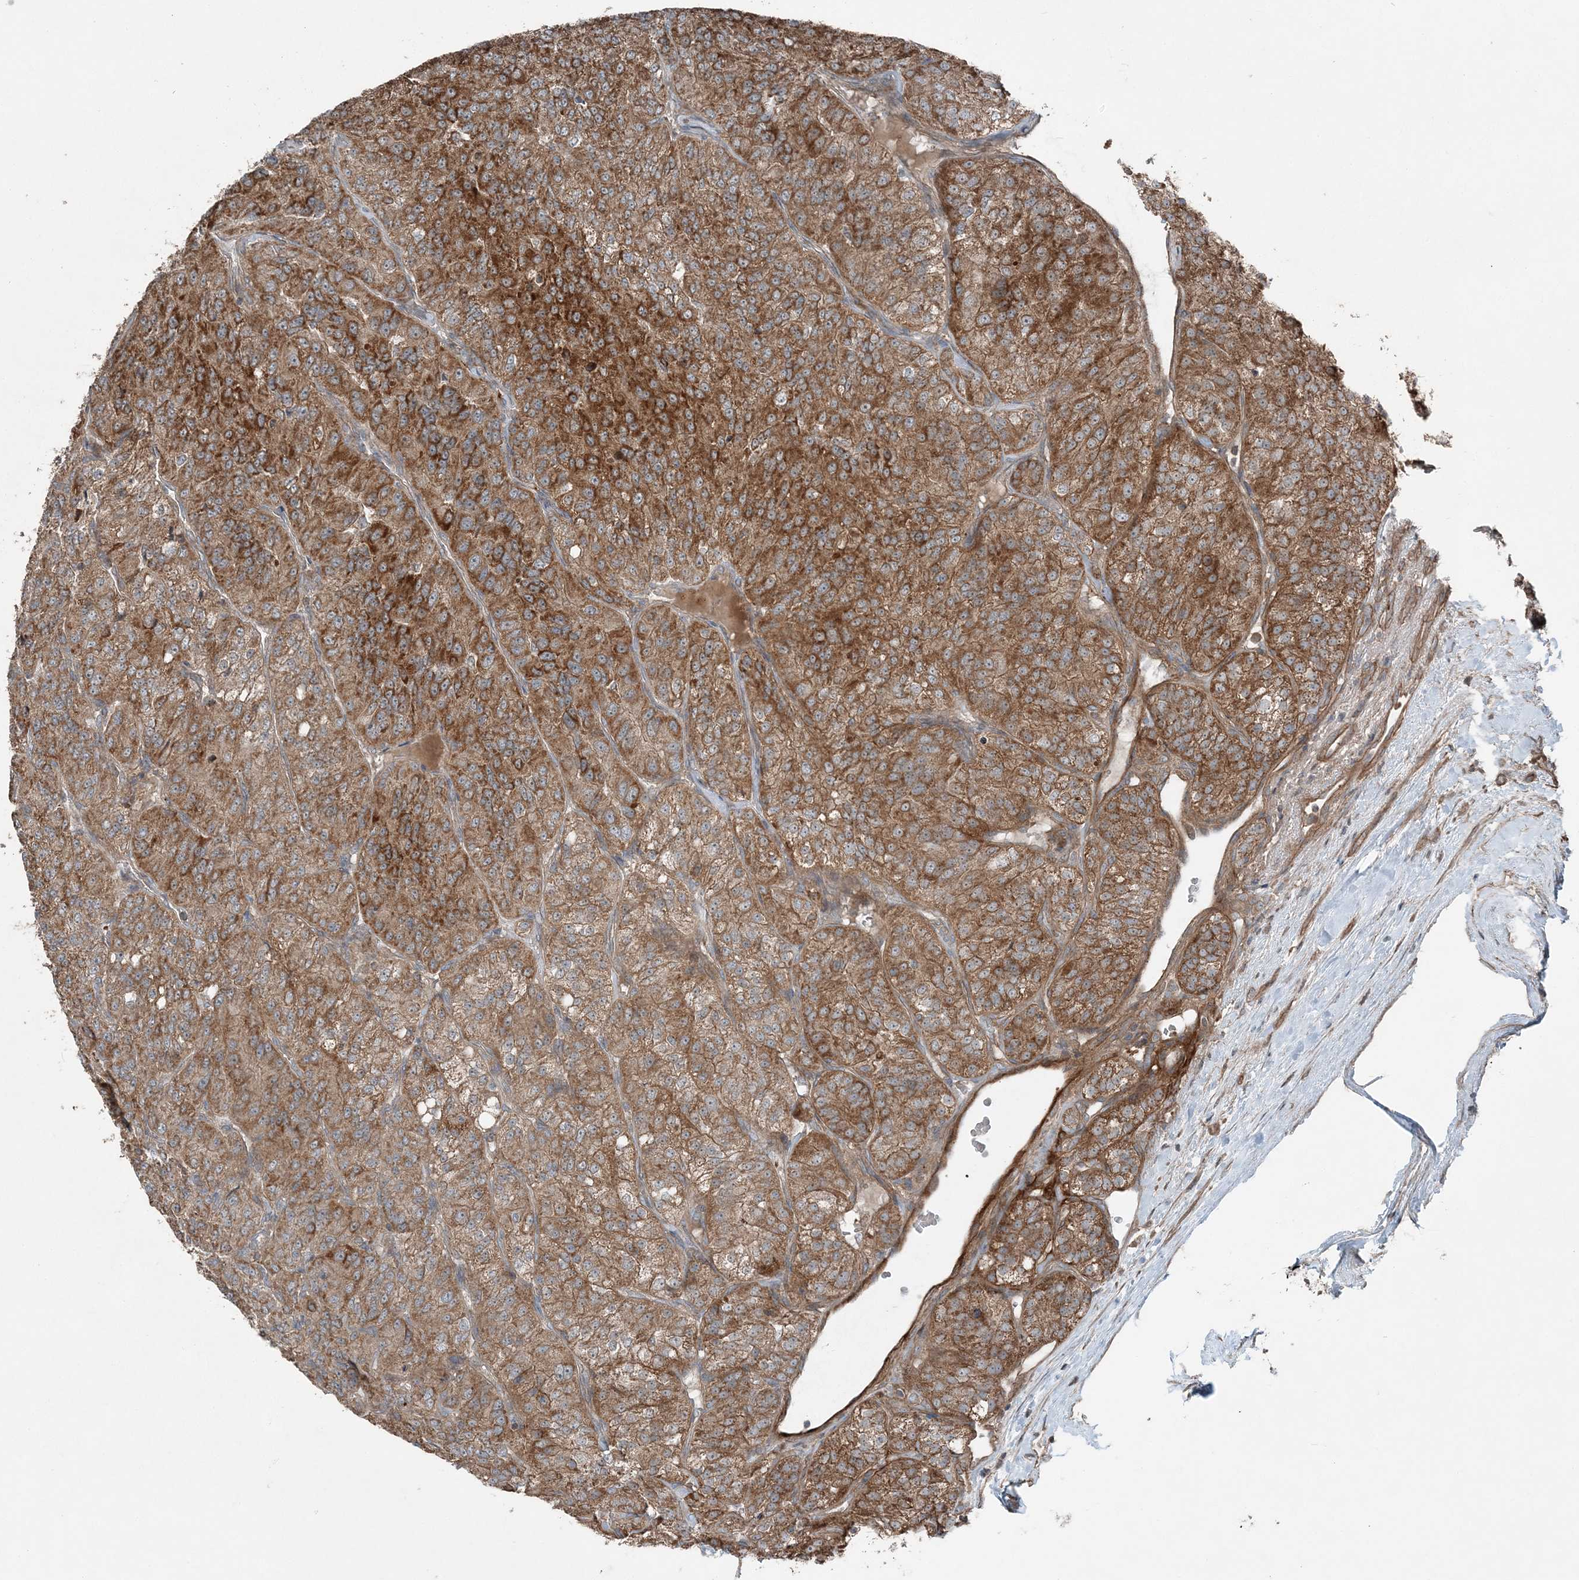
{"staining": {"intensity": "strong", "quantity": ">75%", "location": "cytoplasmic/membranous"}, "tissue": "renal cancer", "cell_type": "Tumor cells", "image_type": "cancer", "snomed": [{"axis": "morphology", "description": "Adenocarcinoma, NOS"}, {"axis": "topography", "description": "Kidney"}], "caption": "The micrograph reveals staining of renal cancer (adenocarcinoma), revealing strong cytoplasmic/membranous protein expression (brown color) within tumor cells. (DAB (3,3'-diaminobenzidine) = brown stain, brightfield microscopy at high magnification).", "gene": "KY", "patient": {"sex": "female", "age": 63}}